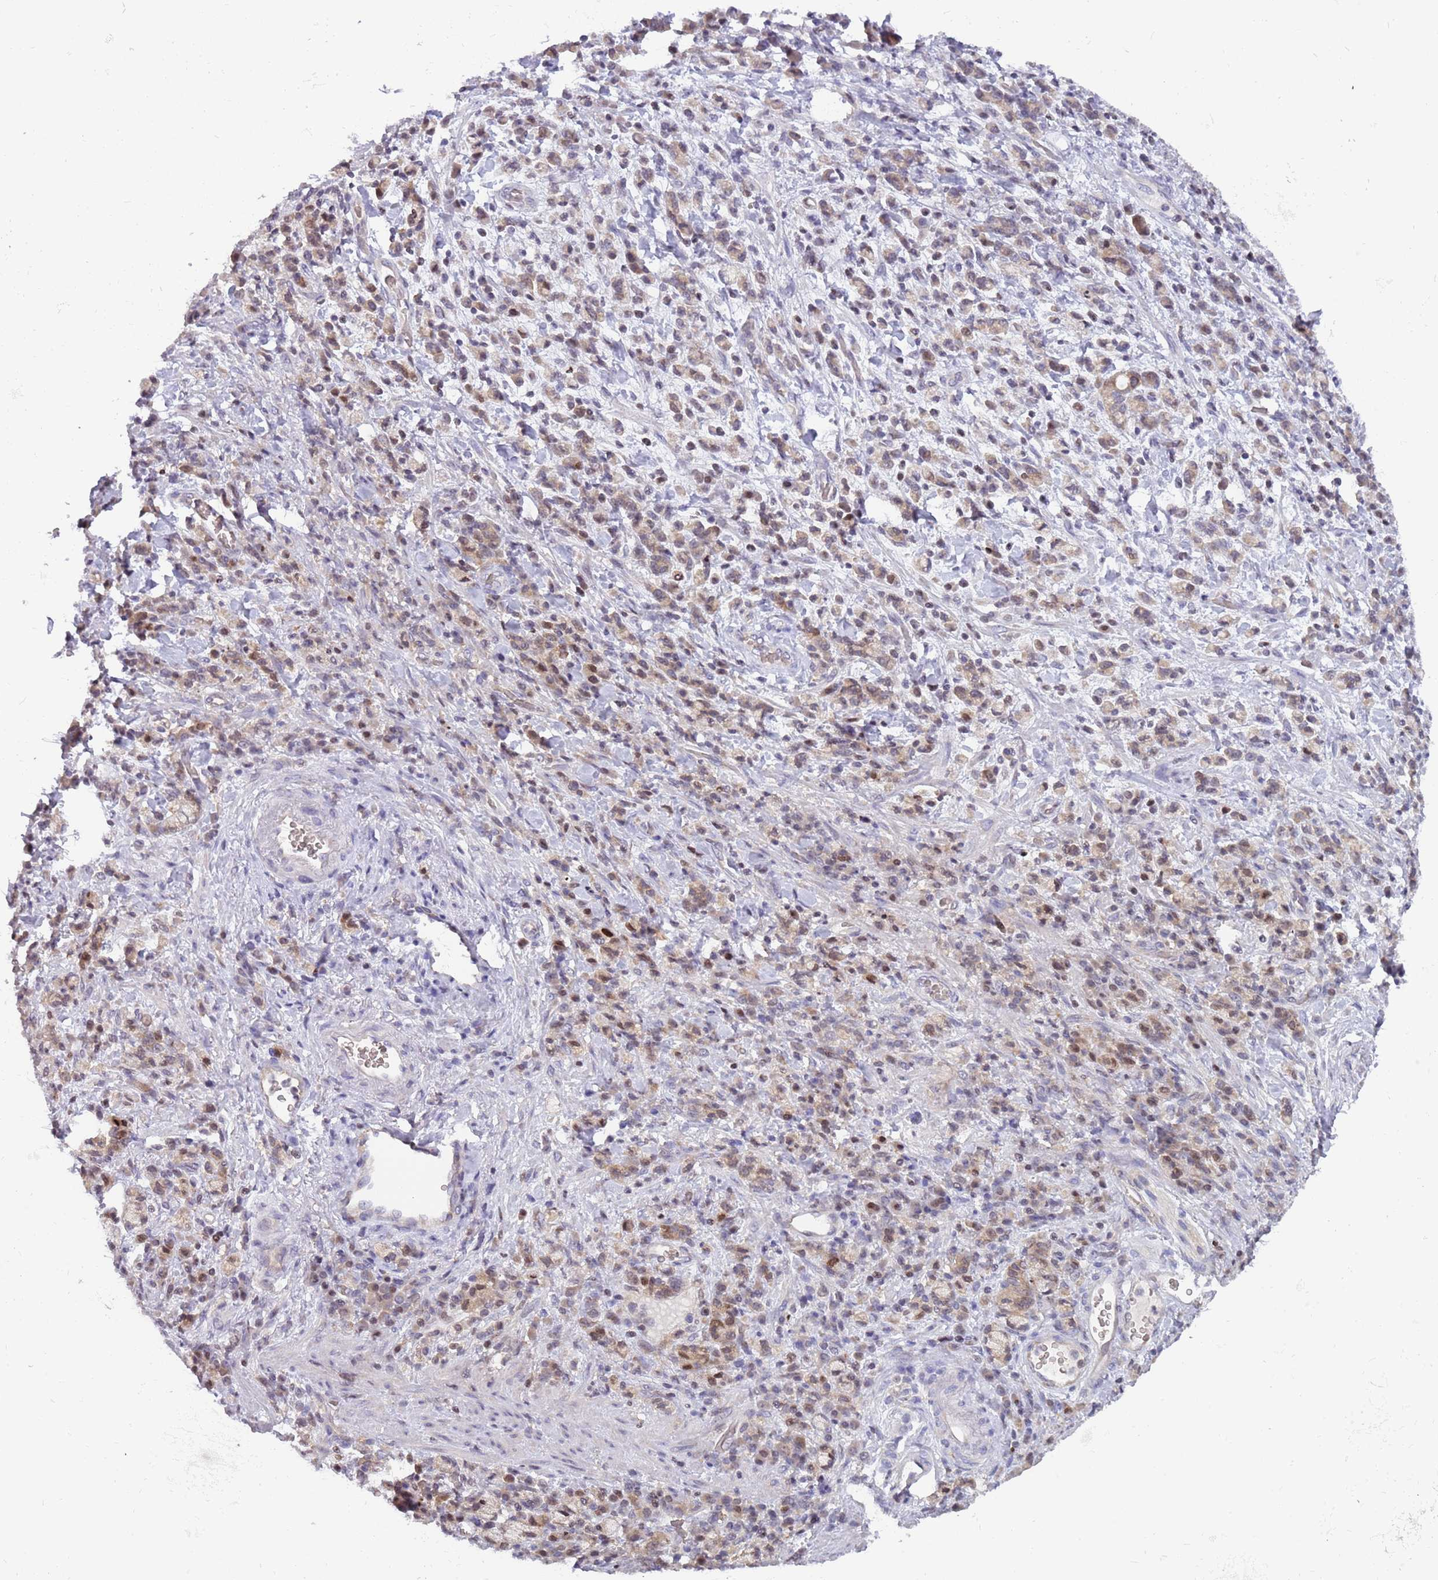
{"staining": {"intensity": "weak", "quantity": ">75%", "location": "cytoplasmic/membranous"}, "tissue": "stomach cancer", "cell_type": "Tumor cells", "image_type": "cancer", "snomed": [{"axis": "morphology", "description": "Adenocarcinoma, NOS"}, {"axis": "topography", "description": "Stomach"}], "caption": "An IHC histopathology image of tumor tissue is shown. Protein staining in brown highlights weak cytoplasmic/membranous positivity in adenocarcinoma (stomach) within tumor cells.", "gene": "ARHGEF5", "patient": {"sex": "male", "age": 76}}